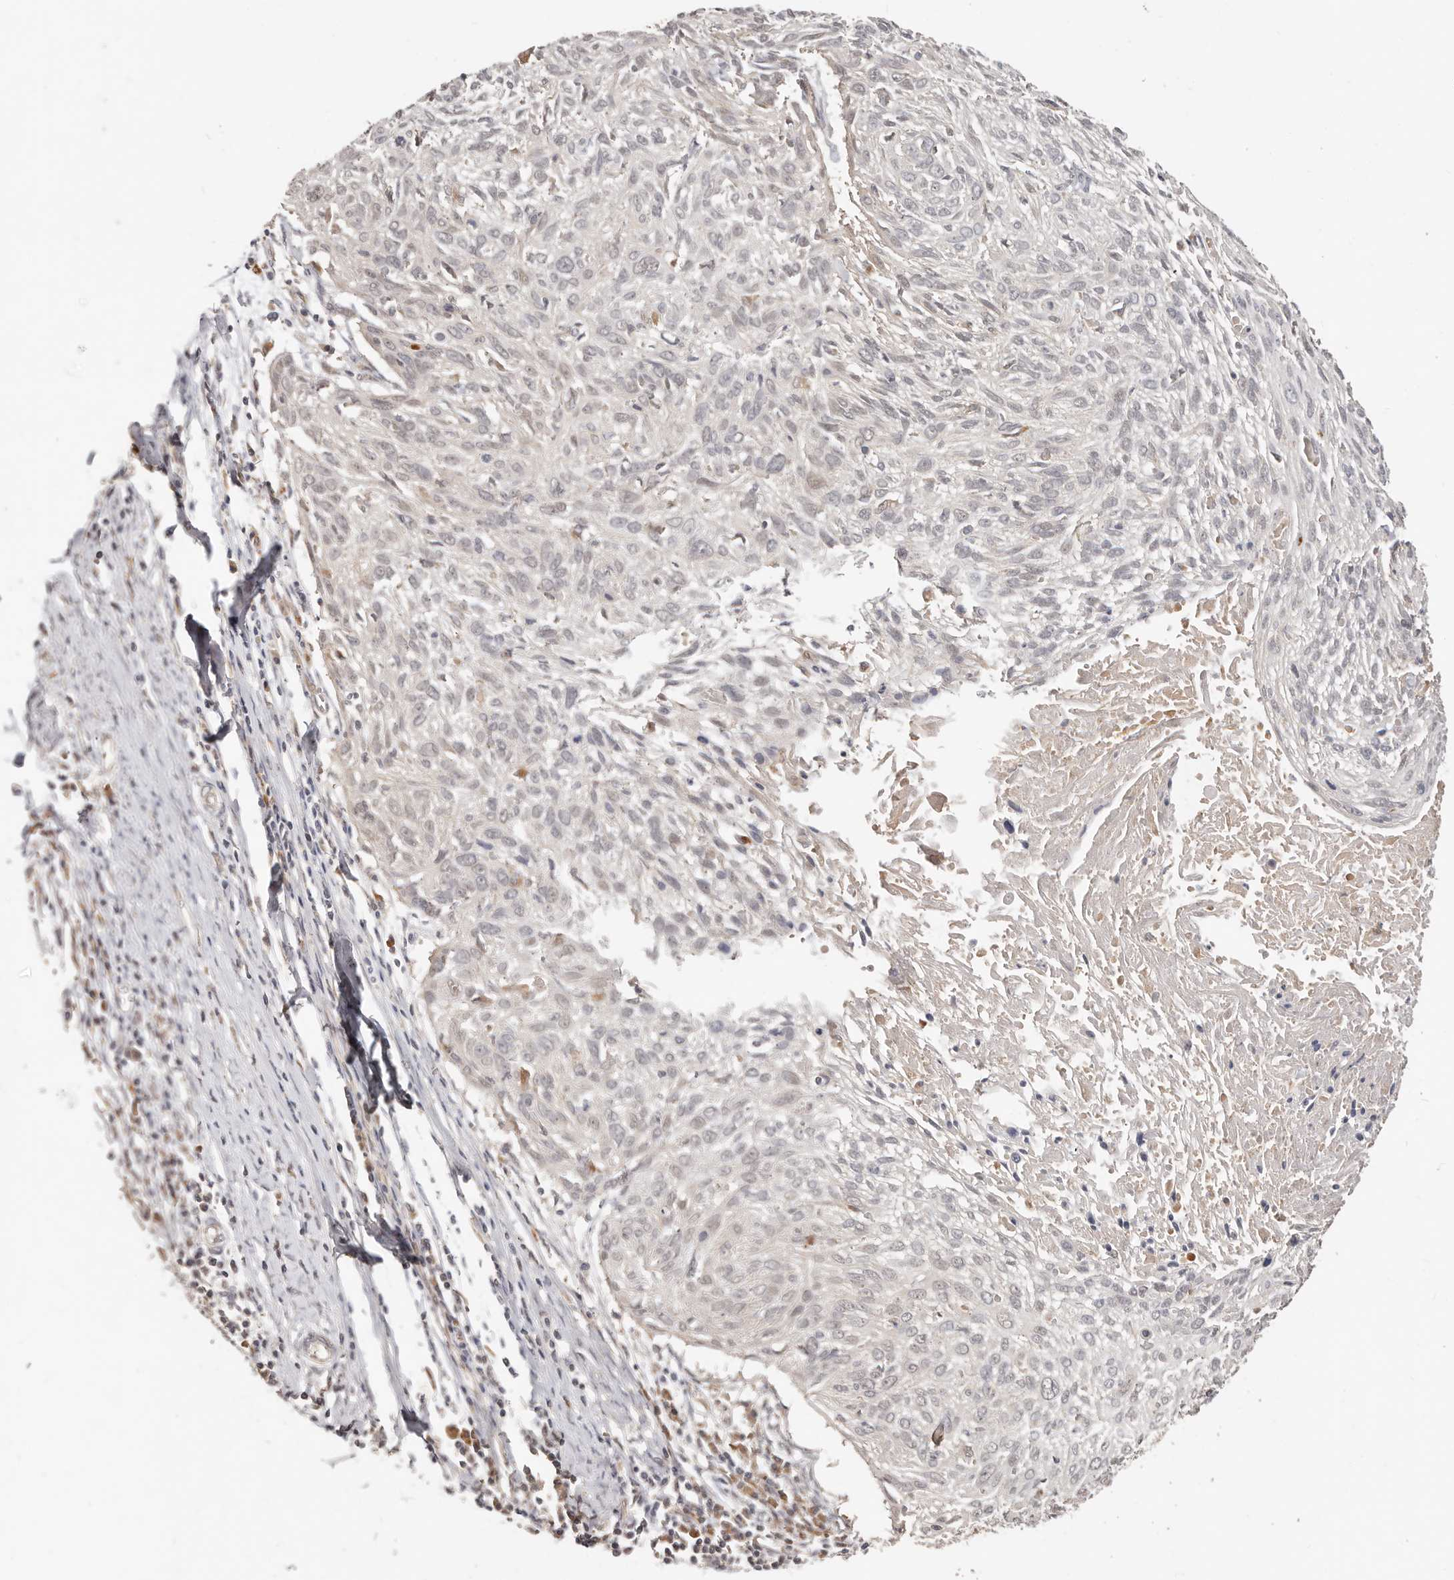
{"staining": {"intensity": "negative", "quantity": "none", "location": "none"}, "tissue": "cervical cancer", "cell_type": "Tumor cells", "image_type": "cancer", "snomed": [{"axis": "morphology", "description": "Squamous cell carcinoma, NOS"}, {"axis": "topography", "description": "Cervix"}], "caption": "The photomicrograph displays no staining of tumor cells in squamous cell carcinoma (cervical).", "gene": "MTFR2", "patient": {"sex": "female", "age": 51}}